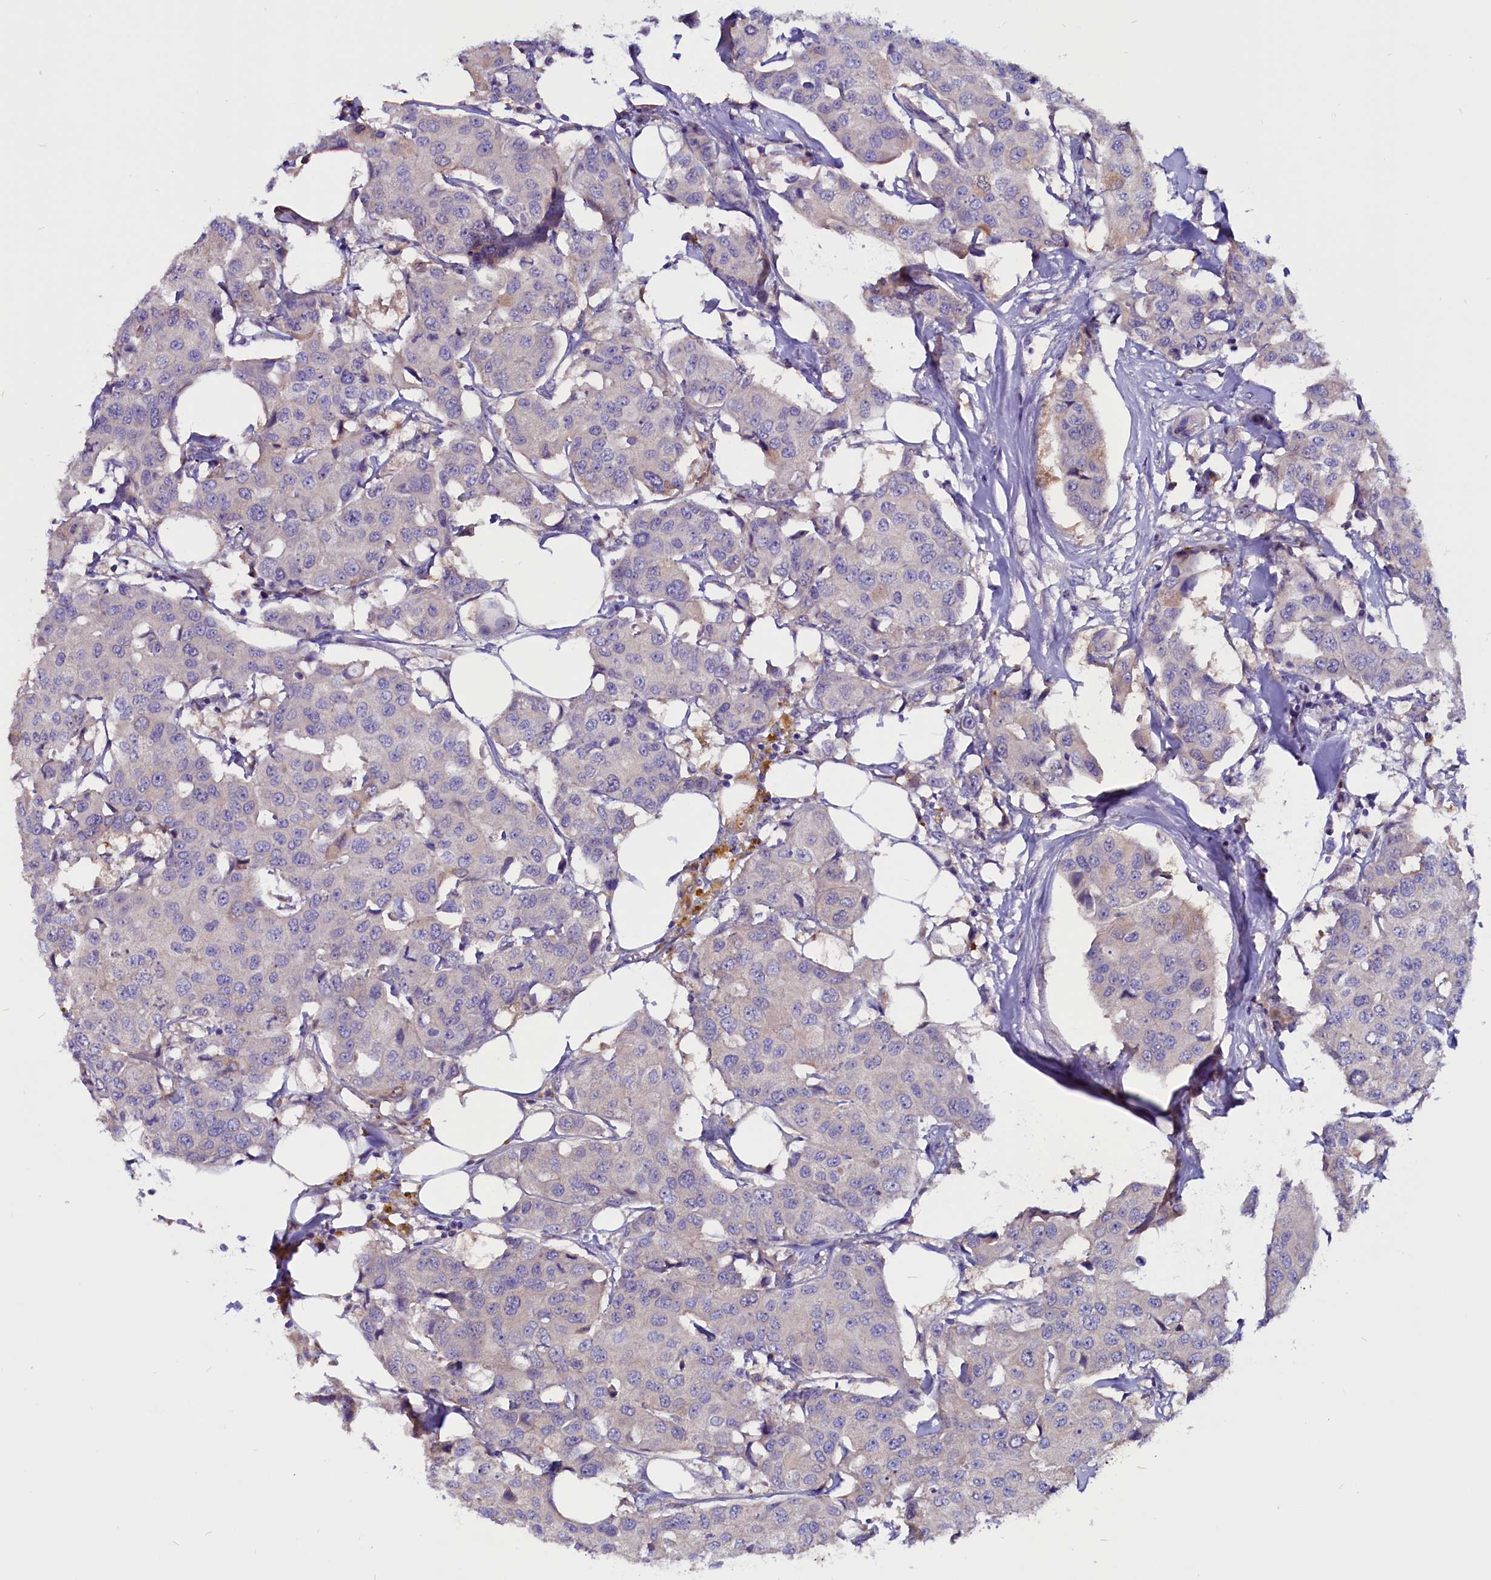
{"staining": {"intensity": "negative", "quantity": "none", "location": "none"}, "tissue": "breast cancer", "cell_type": "Tumor cells", "image_type": "cancer", "snomed": [{"axis": "morphology", "description": "Duct carcinoma"}, {"axis": "topography", "description": "Breast"}], "caption": "High magnification brightfield microscopy of breast invasive ductal carcinoma stained with DAB (3,3'-diaminobenzidine) (brown) and counterstained with hematoxylin (blue): tumor cells show no significant expression.", "gene": "CCBE1", "patient": {"sex": "female", "age": 80}}